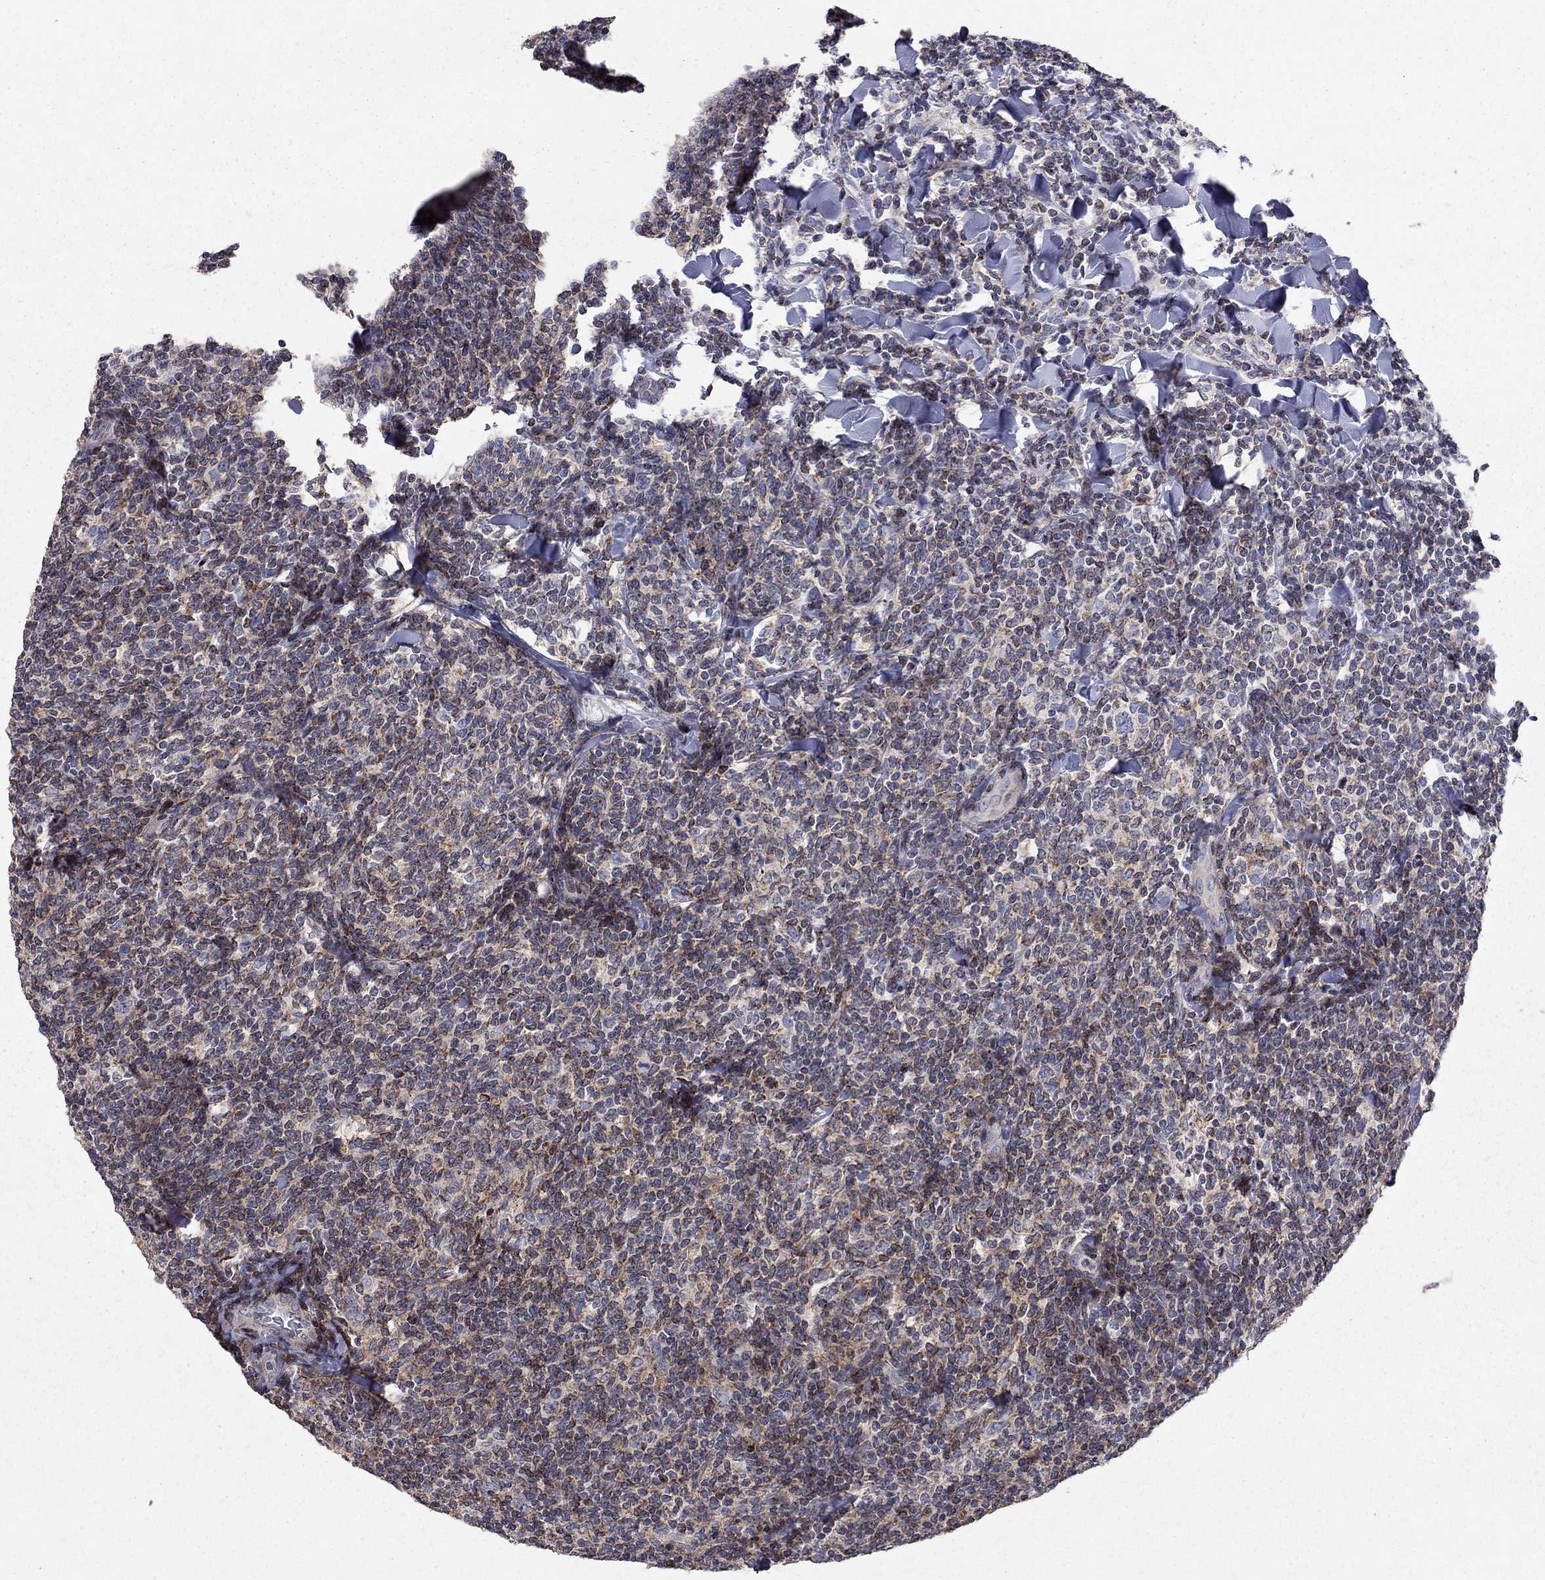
{"staining": {"intensity": "weak", "quantity": ">75%", "location": "cytoplasmic/membranous"}, "tissue": "lymphoma", "cell_type": "Tumor cells", "image_type": "cancer", "snomed": [{"axis": "morphology", "description": "Malignant lymphoma, non-Hodgkin's type, Low grade"}, {"axis": "topography", "description": "Lymph node"}], "caption": "Immunohistochemistry (IHC) staining of lymphoma, which displays low levels of weak cytoplasmic/membranous staining in about >75% of tumor cells indicating weak cytoplasmic/membranous protein expression. The staining was performed using DAB (3,3'-diaminobenzidine) (brown) for protein detection and nuclei were counterstained in hematoxylin (blue).", "gene": "ERN2", "patient": {"sex": "female", "age": 56}}